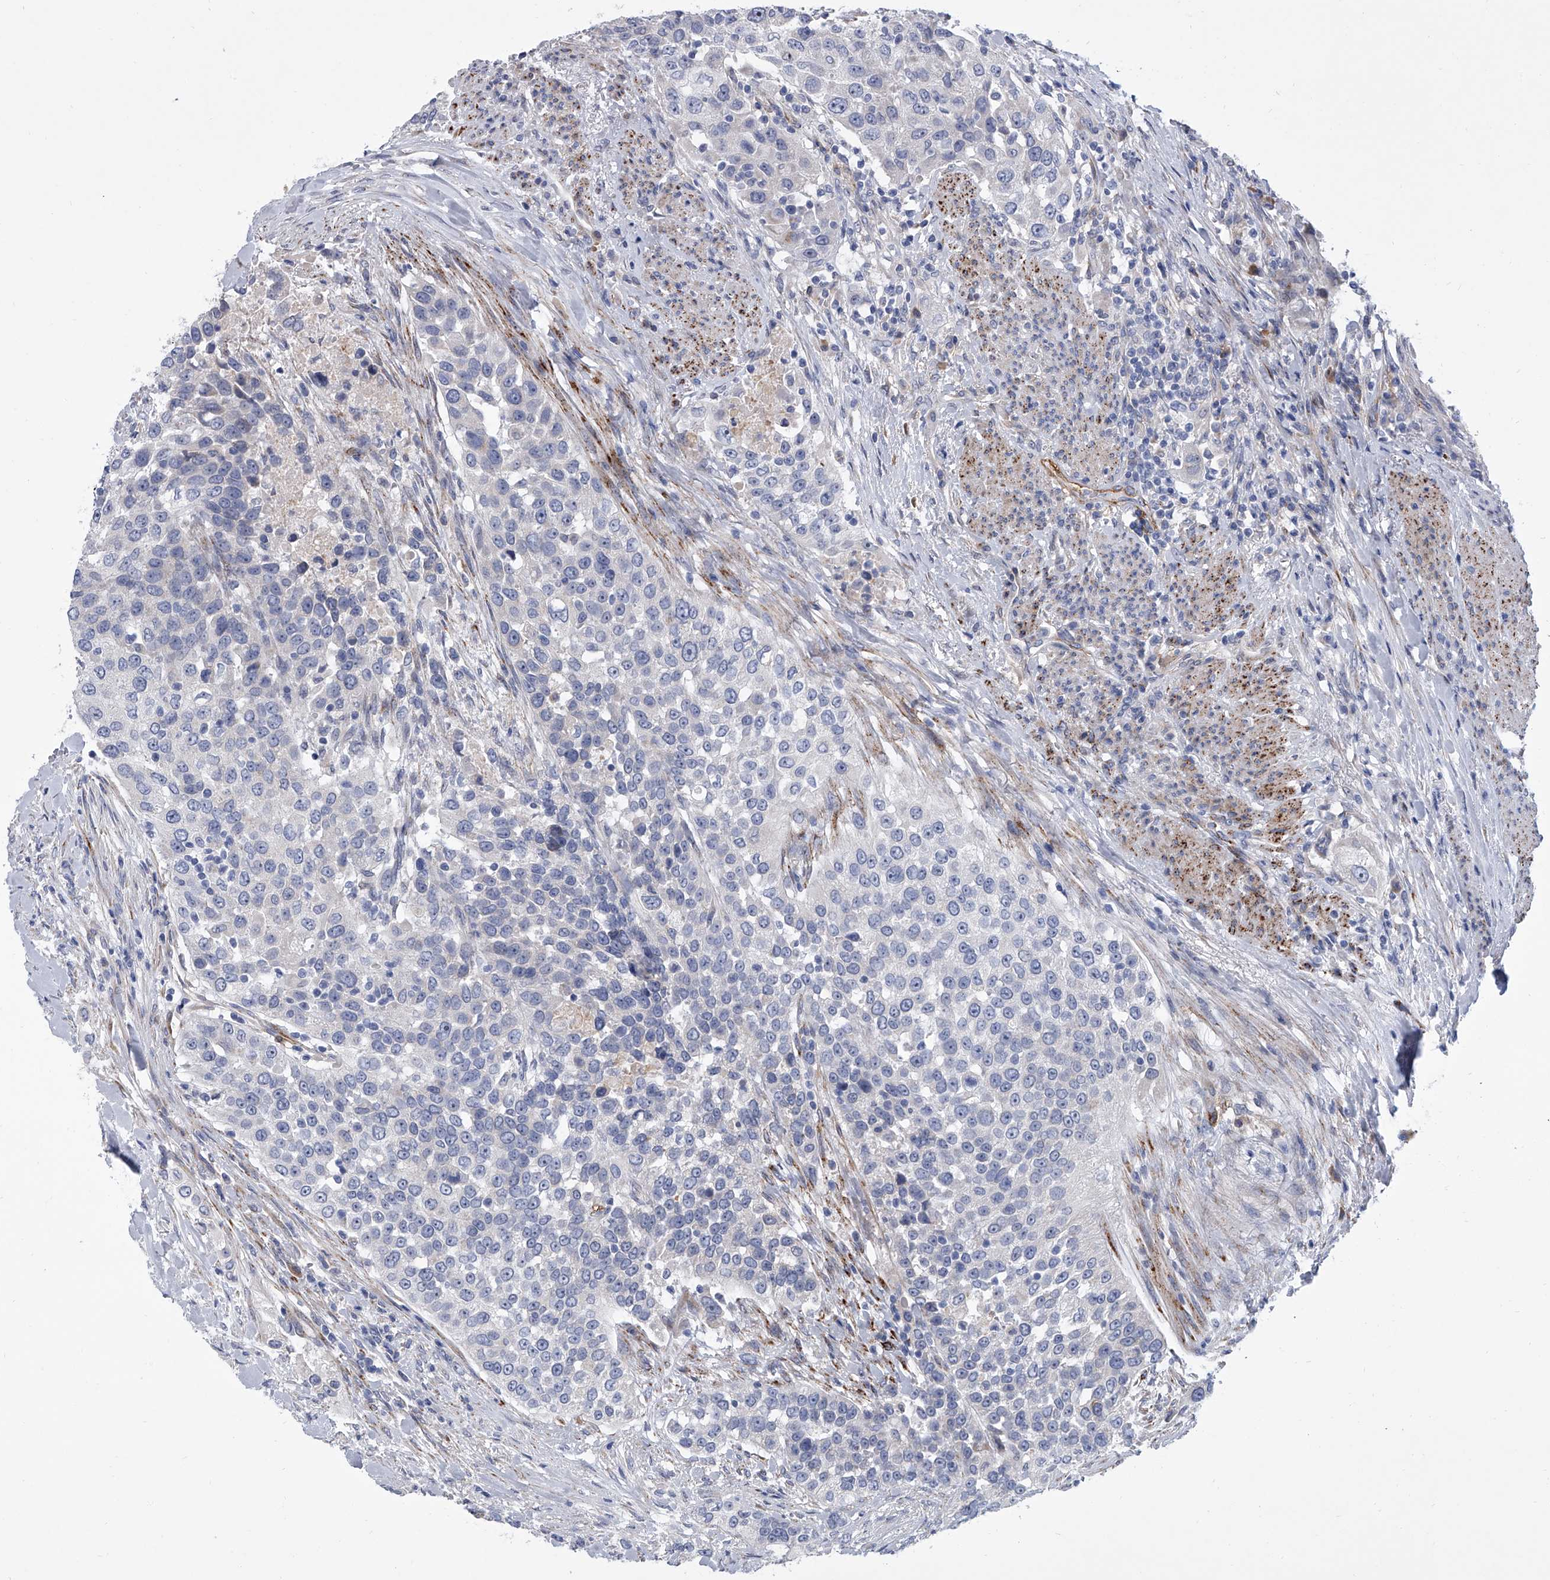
{"staining": {"intensity": "negative", "quantity": "none", "location": "none"}, "tissue": "urothelial cancer", "cell_type": "Tumor cells", "image_type": "cancer", "snomed": [{"axis": "morphology", "description": "Urothelial carcinoma, High grade"}, {"axis": "topography", "description": "Urinary bladder"}], "caption": "Image shows no protein positivity in tumor cells of urothelial cancer tissue. (Brightfield microscopy of DAB immunohistochemistry (IHC) at high magnification).", "gene": "ALG14", "patient": {"sex": "female", "age": 80}}